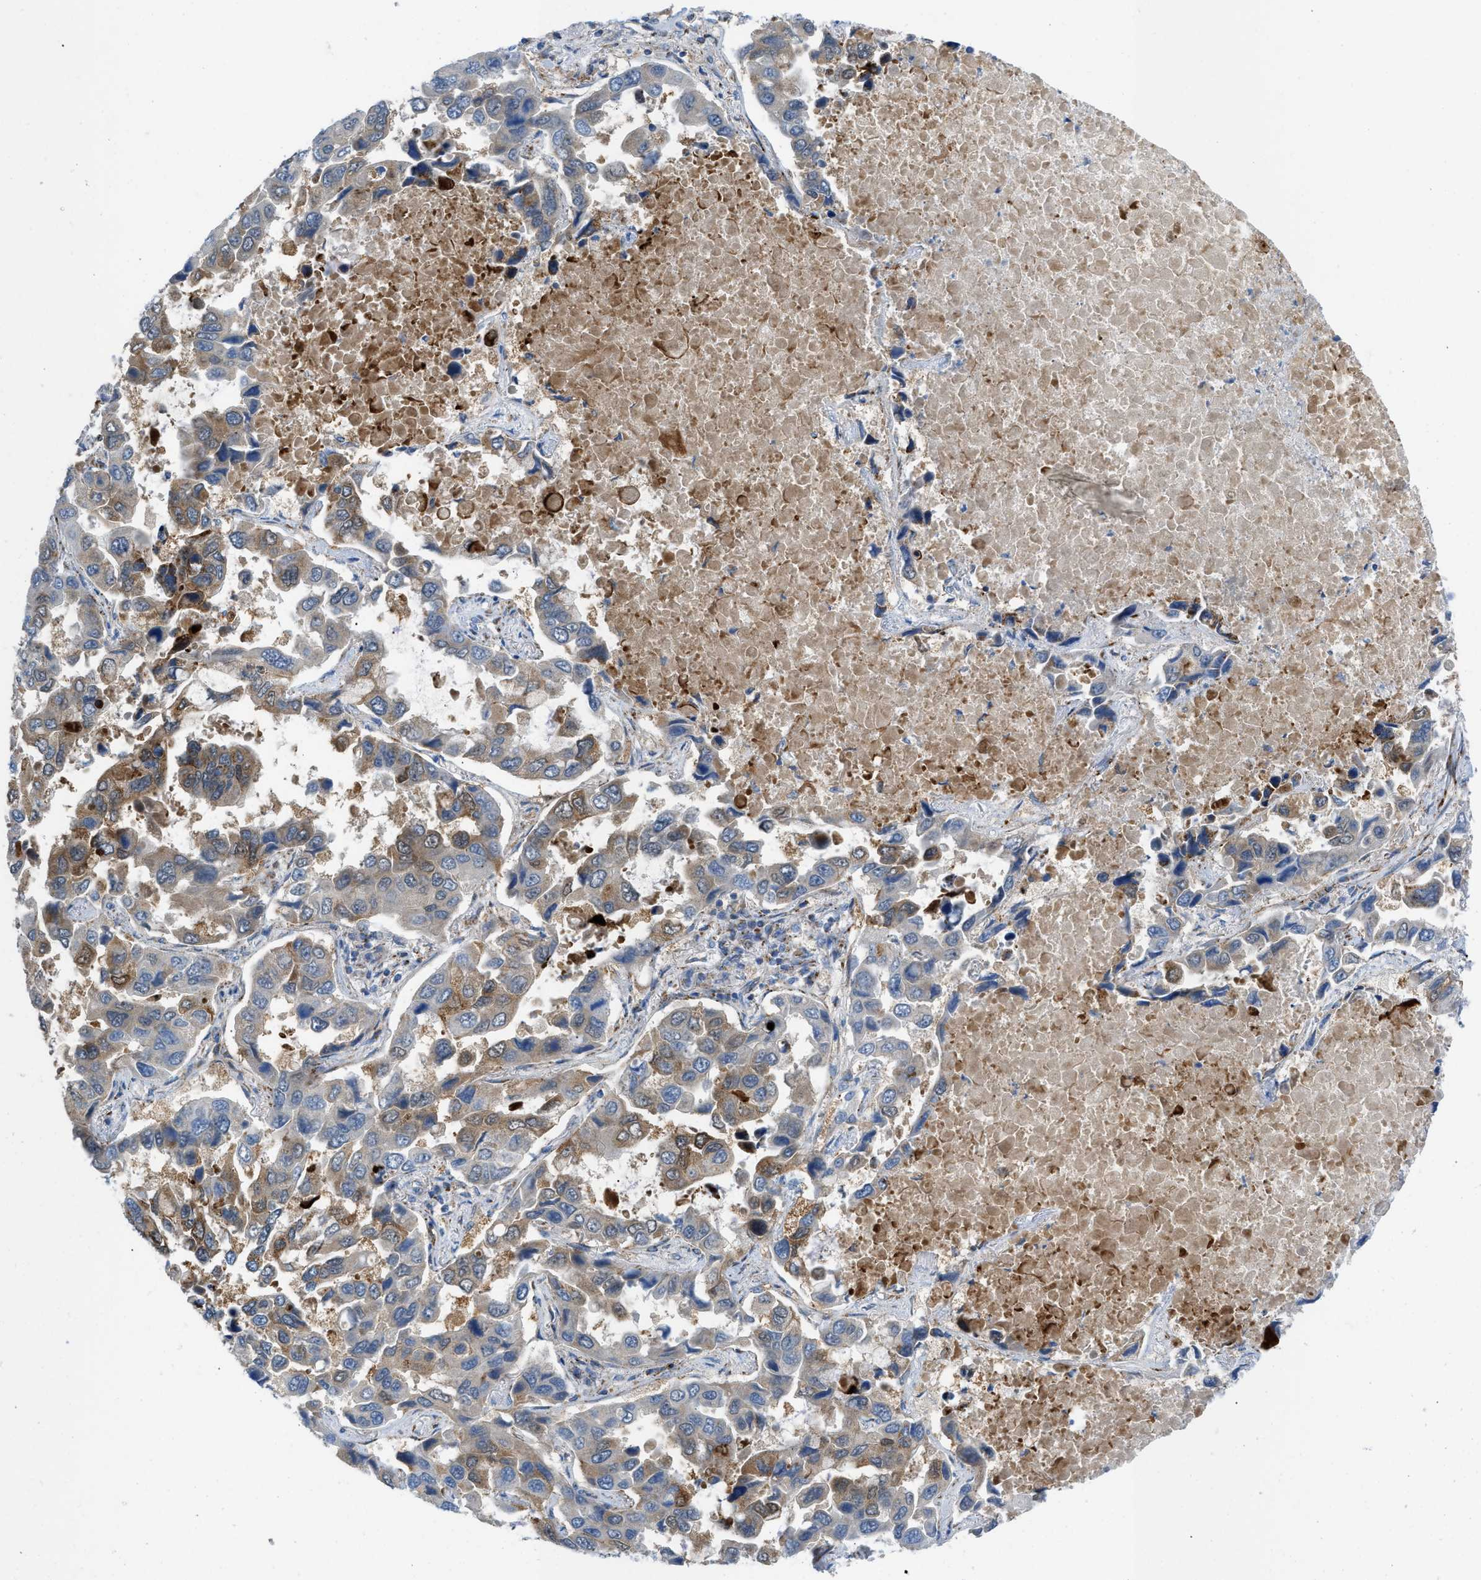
{"staining": {"intensity": "moderate", "quantity": "25%-75%", "location": "cytoplasmic/membranous"}, "tissue": "lung cancer", "cell_type": "Tumor cells", "image_type": "cancer", "snomed": [{"axis": "morphology", "description": "Adenocarcinoma, NOS"}, {"axis": "topography", "description": "Lung"}], "caption": "DAB immunohistochemical staining of human lung cancer (adenocarcinoma) reveals moderate cytoplasmic/membranous protein expression in approximately 25%-75% of tumor cells.", "gene": "RBBP9", "patient": {"sex": "male", "age": 64}}